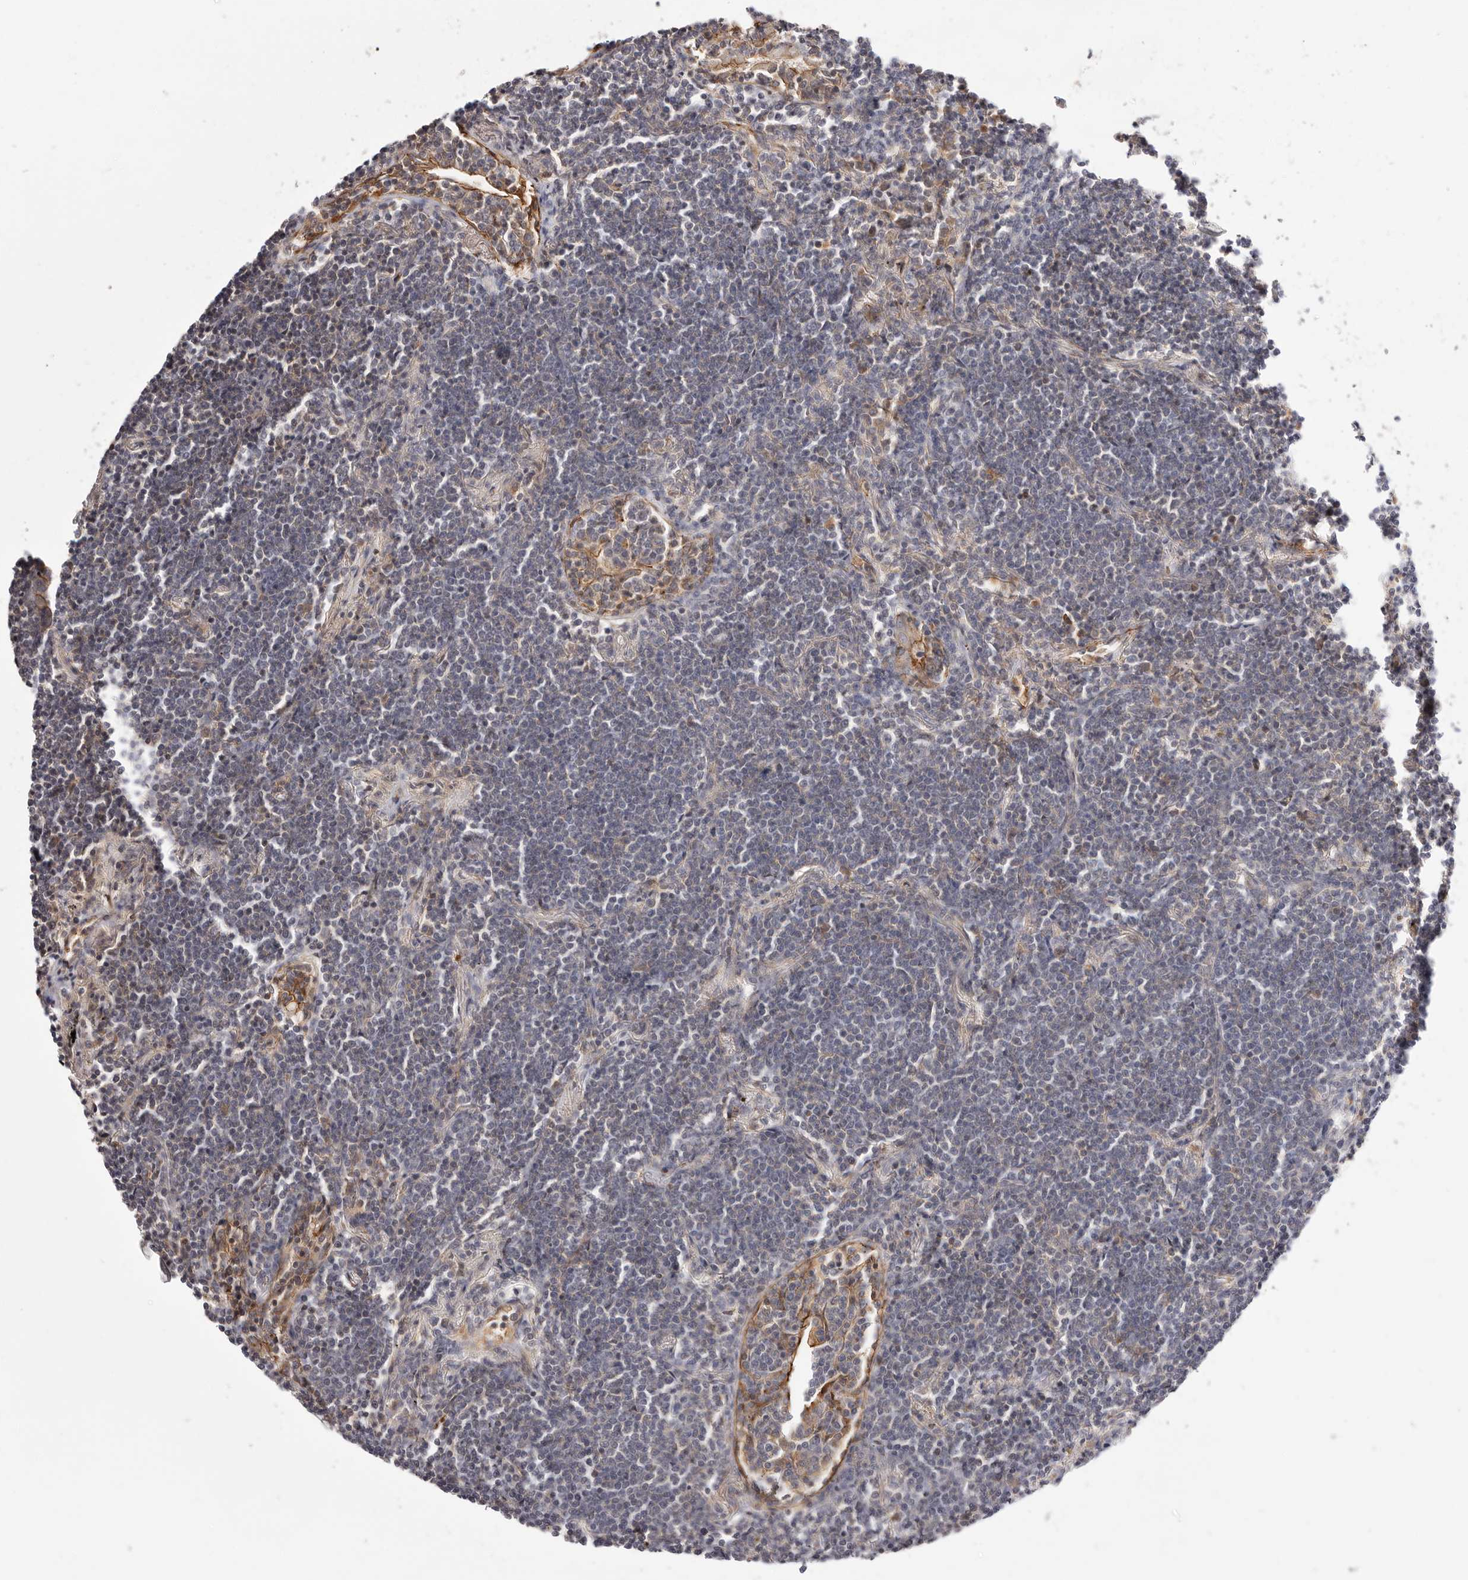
{"staining": {"intensity": "negative", "quantity": "none", "location": "none"}, "tissue": "lymphoma", "cell_type": "Tumor cells", "image_type": "cancer", "snomed": [{"axis": "morphology", "description": "Malignant lymphoma, non-Hodgkin's type, Low grade"}, {"axis": "topography", "description": "Lung"}], "caption": "High magnification brightfield microscopy of low-grade malignant lymphoma, non-Hodgkin's type stained with DAB (brown) and counterstained with hematoxylin (blue): tumor cells show no significant staining. Nuclei are stained in blue.", "gene": "SLC35B2", "patient": {"sex": "female", "age": 71}}